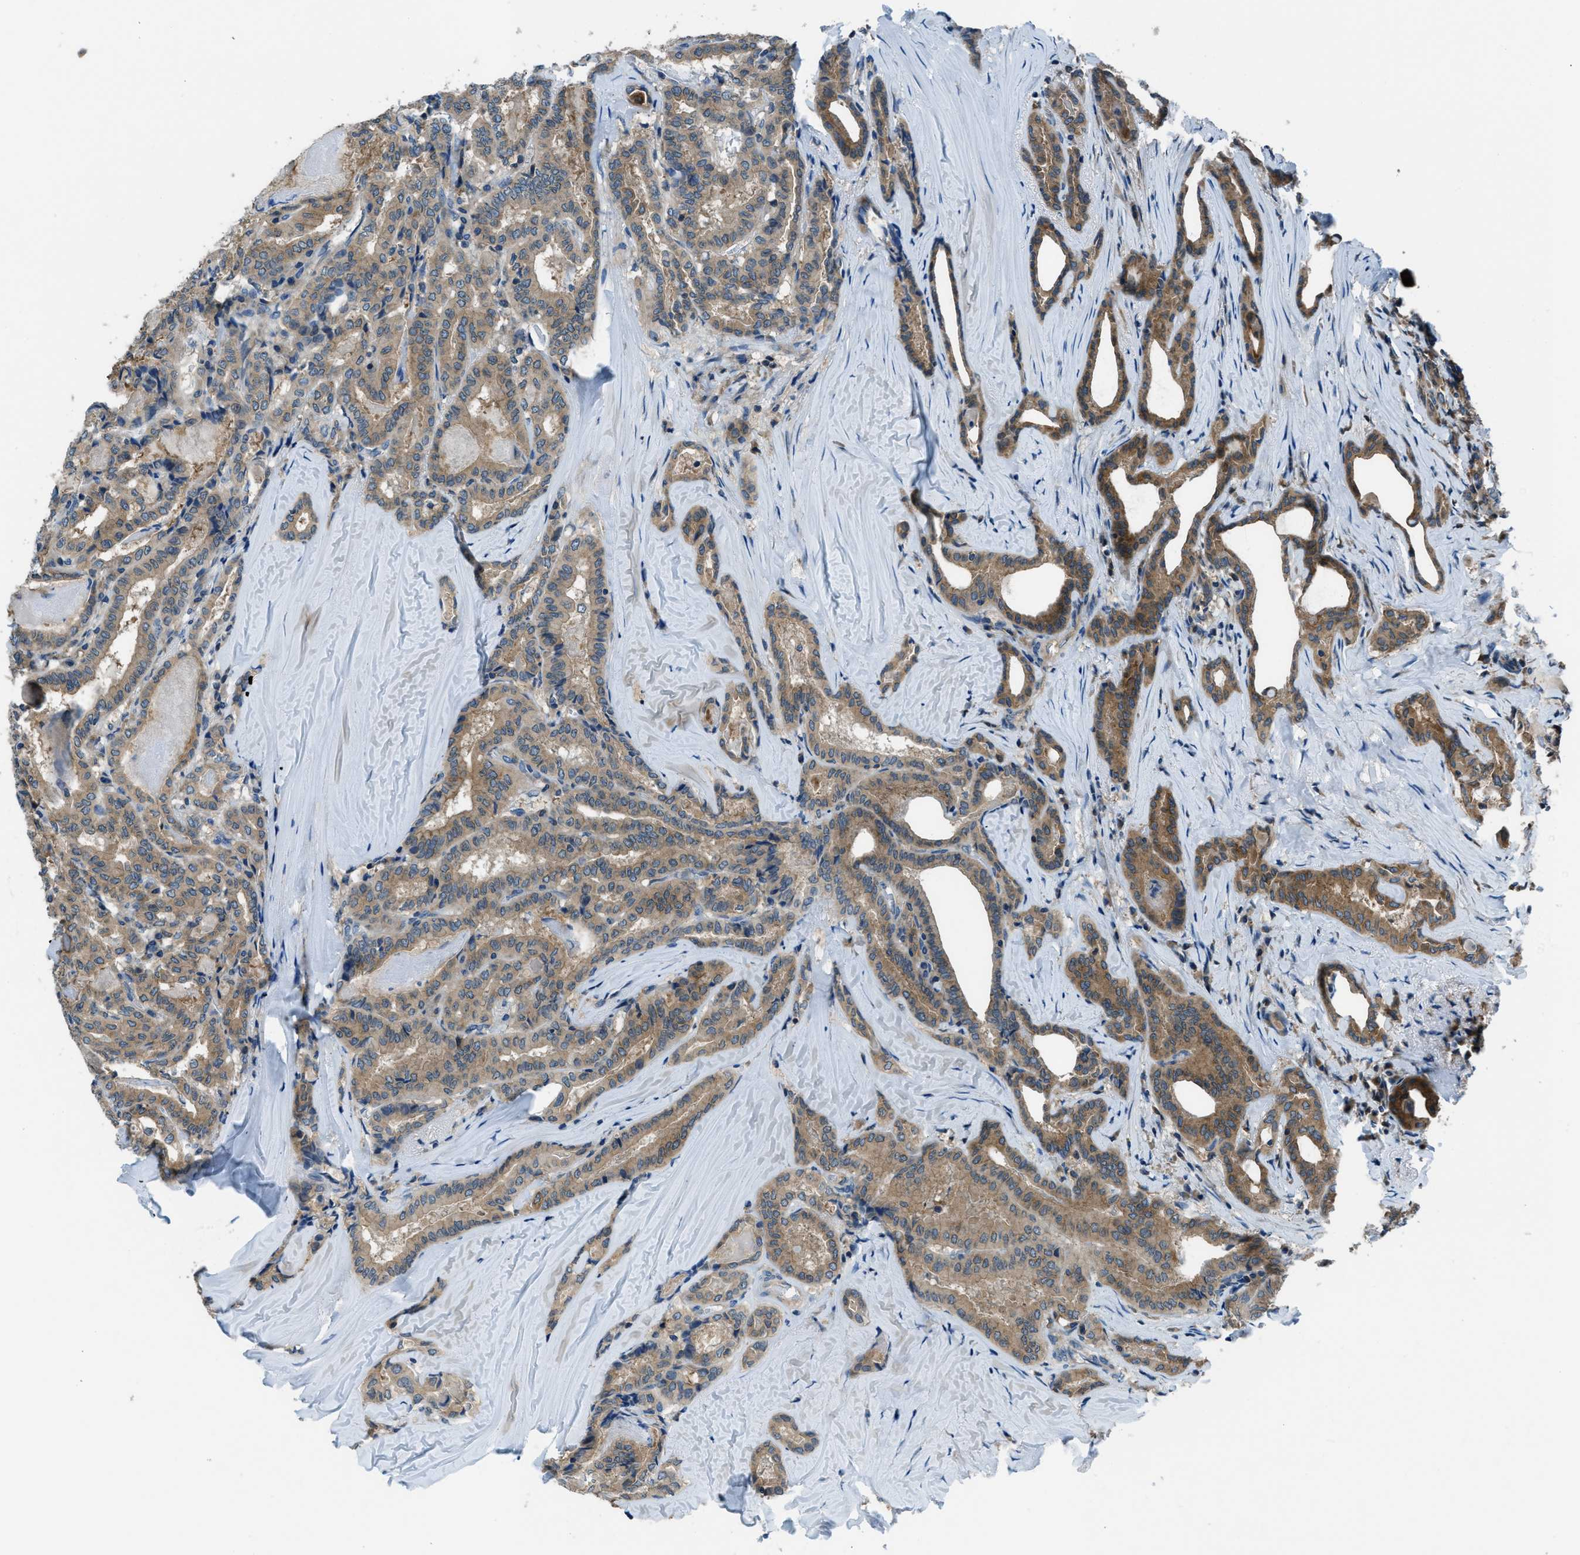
{"staining": {"intensity": "moderate", "quantity": ">75%", "location": "cytoplasmic/membranous"}, "tissue": "thyroid cancer", "cell_type": "Tumor cells", "image_type": "cancer", "snomed": [{"axis": "morphology", "description": "Papillary adenocarcinoma, NOS"}, {"axis": "topography", "description": "Thyroid gland"}], "caption": "Protein positivity by IHC reveals moderate cytoplasmic/membranous positivity in approximately >75% of tumor cells in thyroid papillary adenocarcinoma.", "gene": "ARFGAP2", "patient": {"sex": "female", "age": 42}}